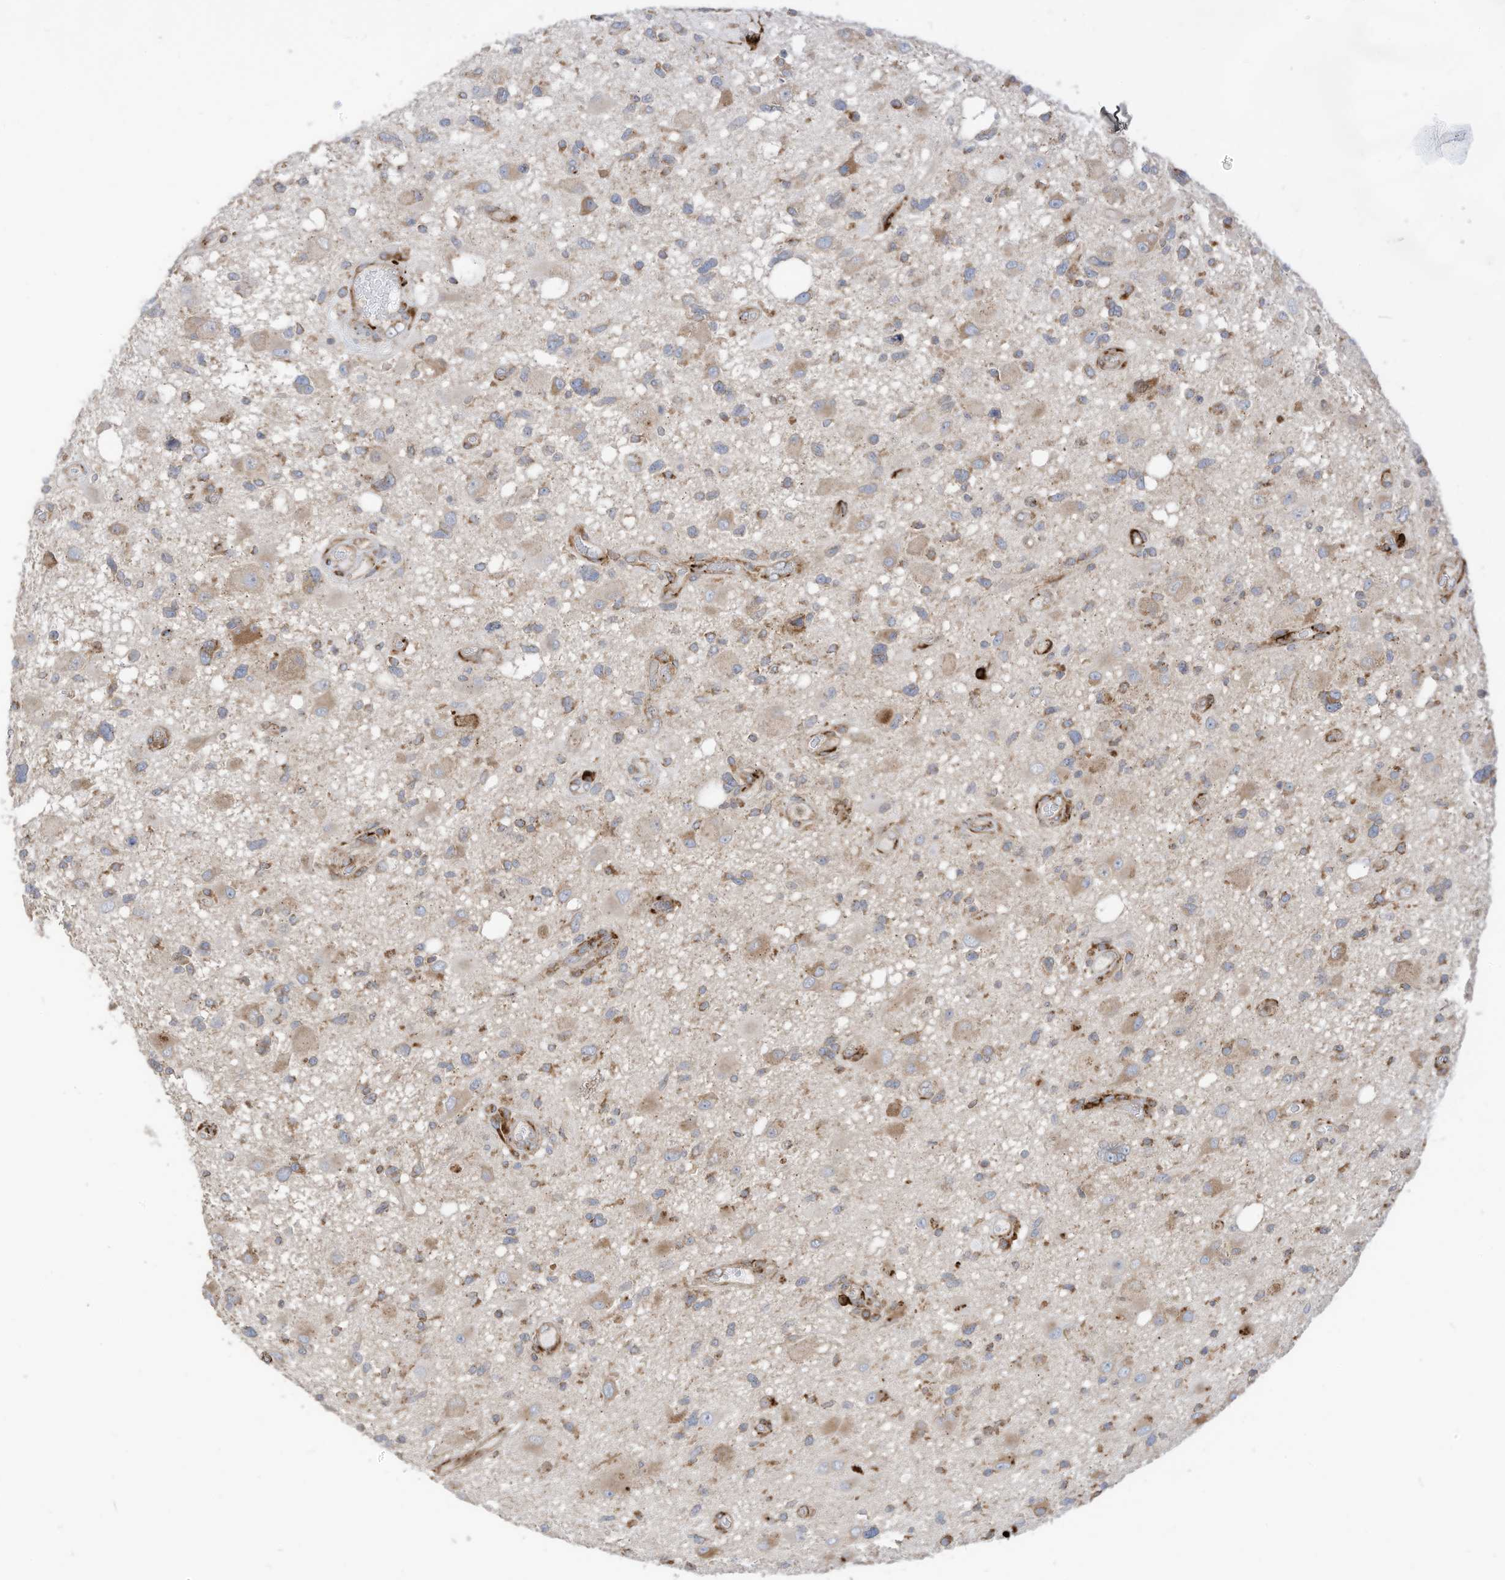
{"staining": {"intensity": "moderate", "quantity": "25%-75%", "location": "cytoplasmic/membranous"}, "tissue": "glioma", "cell_type": "Tumor cells", "image_type": "cancer", "snomed": [{"axis": "morphology", "description": "Glioma, malignant, High grade"}, {"axis": "topography", "description": "Brain"}], "caption": "Immunohistochemical staining of glioma reveals medium levels of moderate cytoplasmic/membranous staining in approximately 25%-75% of tumor cells. The staining was performed using DAB (3,3'-diaminobenzidine), with brown indicating positive protein expression. Nuclei are stained blue with hematoxylin.", "gene": "TRNAU1AP", "patient": {"sex": "male", "age": 33}}